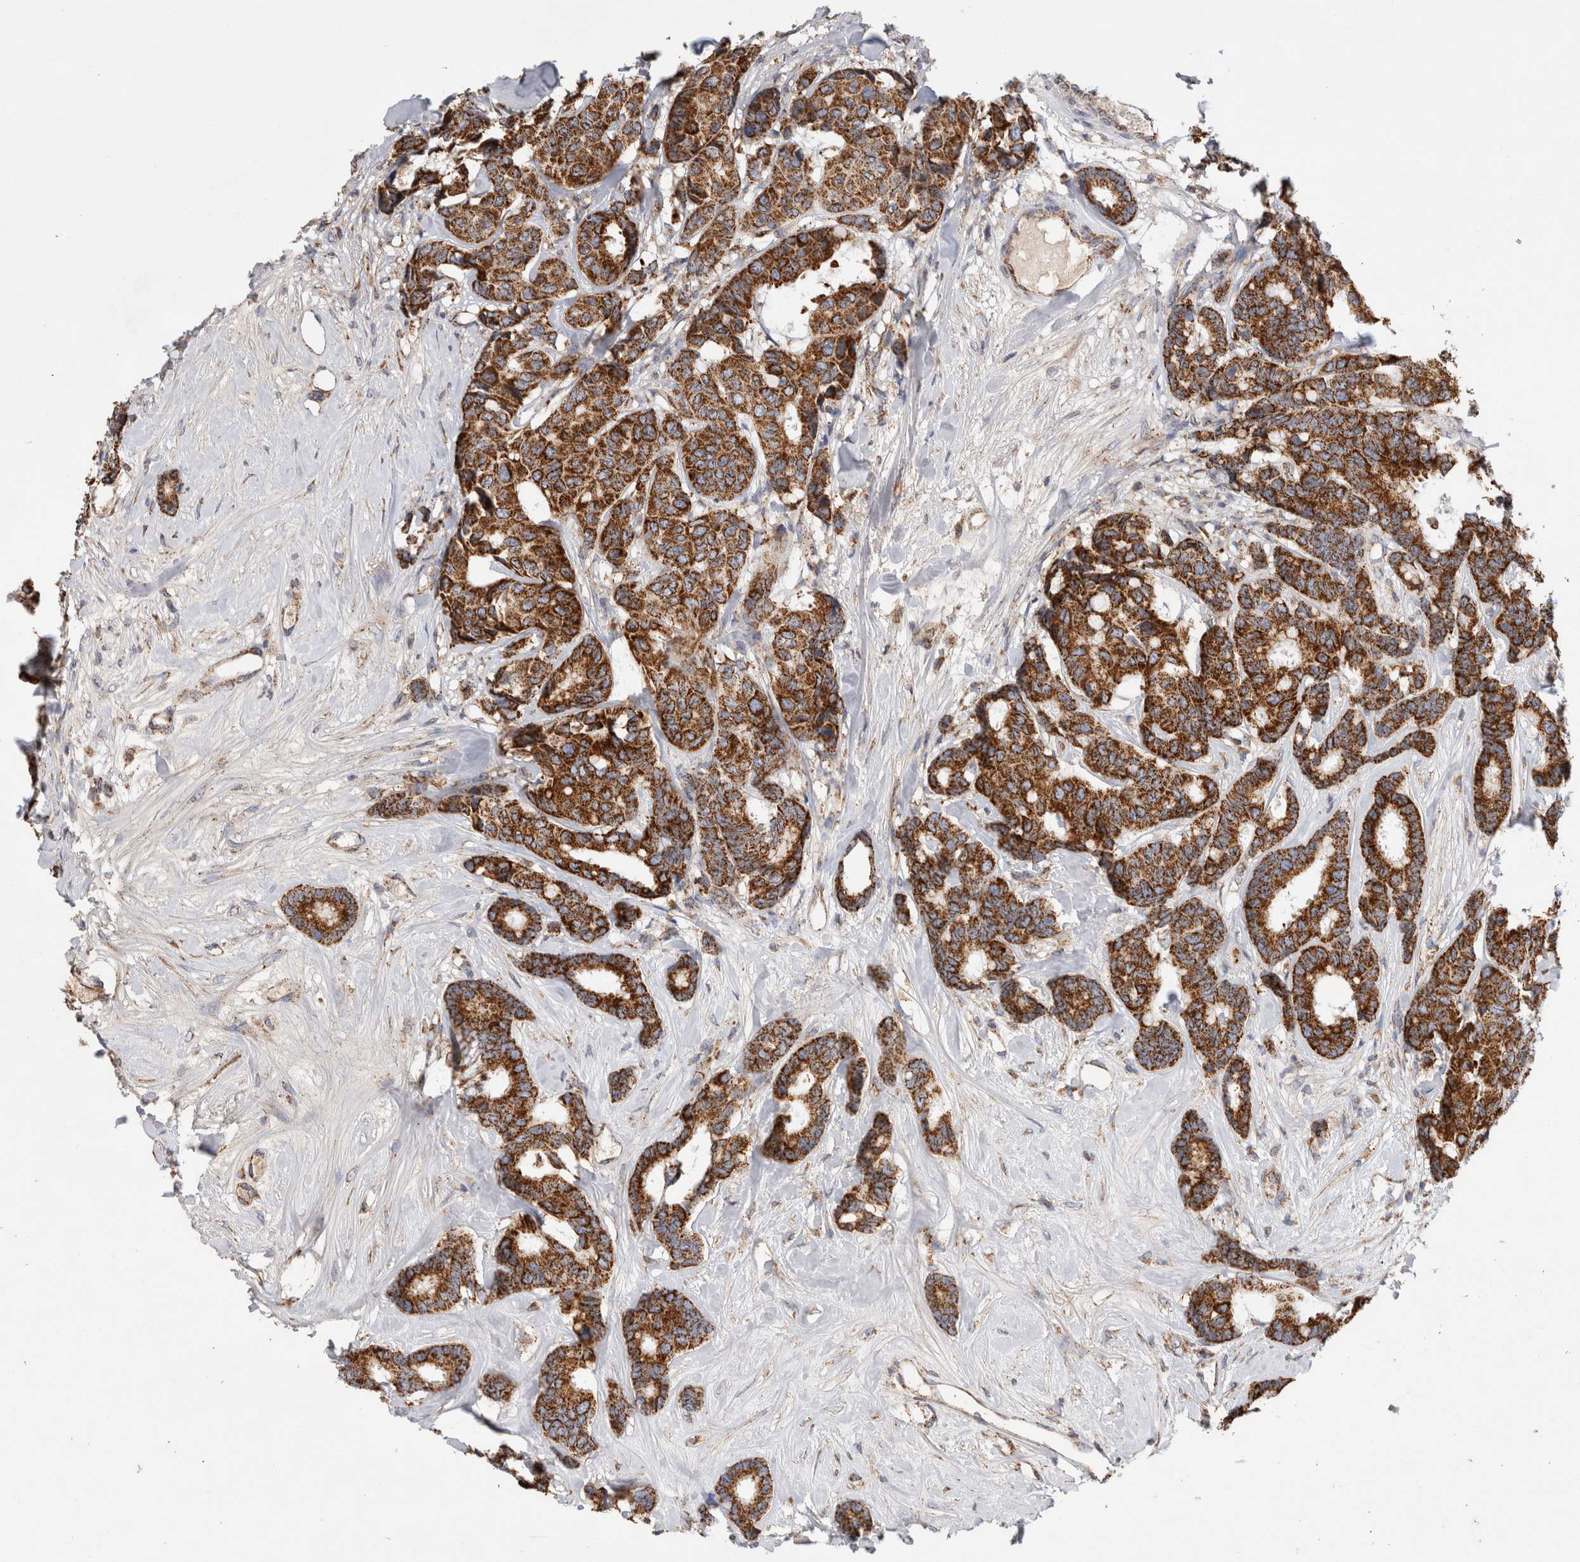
{"staining": {"intensity": "strong", "quantity": ">75%", "location": "cytoplasmic/membranous"}, "tissue": "breast cancer", "cell_type": "Tumor cells", "image_type": "cancer", "snomed": [{"axis": "morphology", "description": "Duct carcinoma"}, {"axis": "topography", "description": "Breast"}], "caption": "Breast cancer was stained to show a protein in brown. There is high levels of strong cytoplasmic/membranous positivity in approximately >75% of tumor cells.", "gene": "IARS2", "patient": {"sex": "female", "age": 87}}